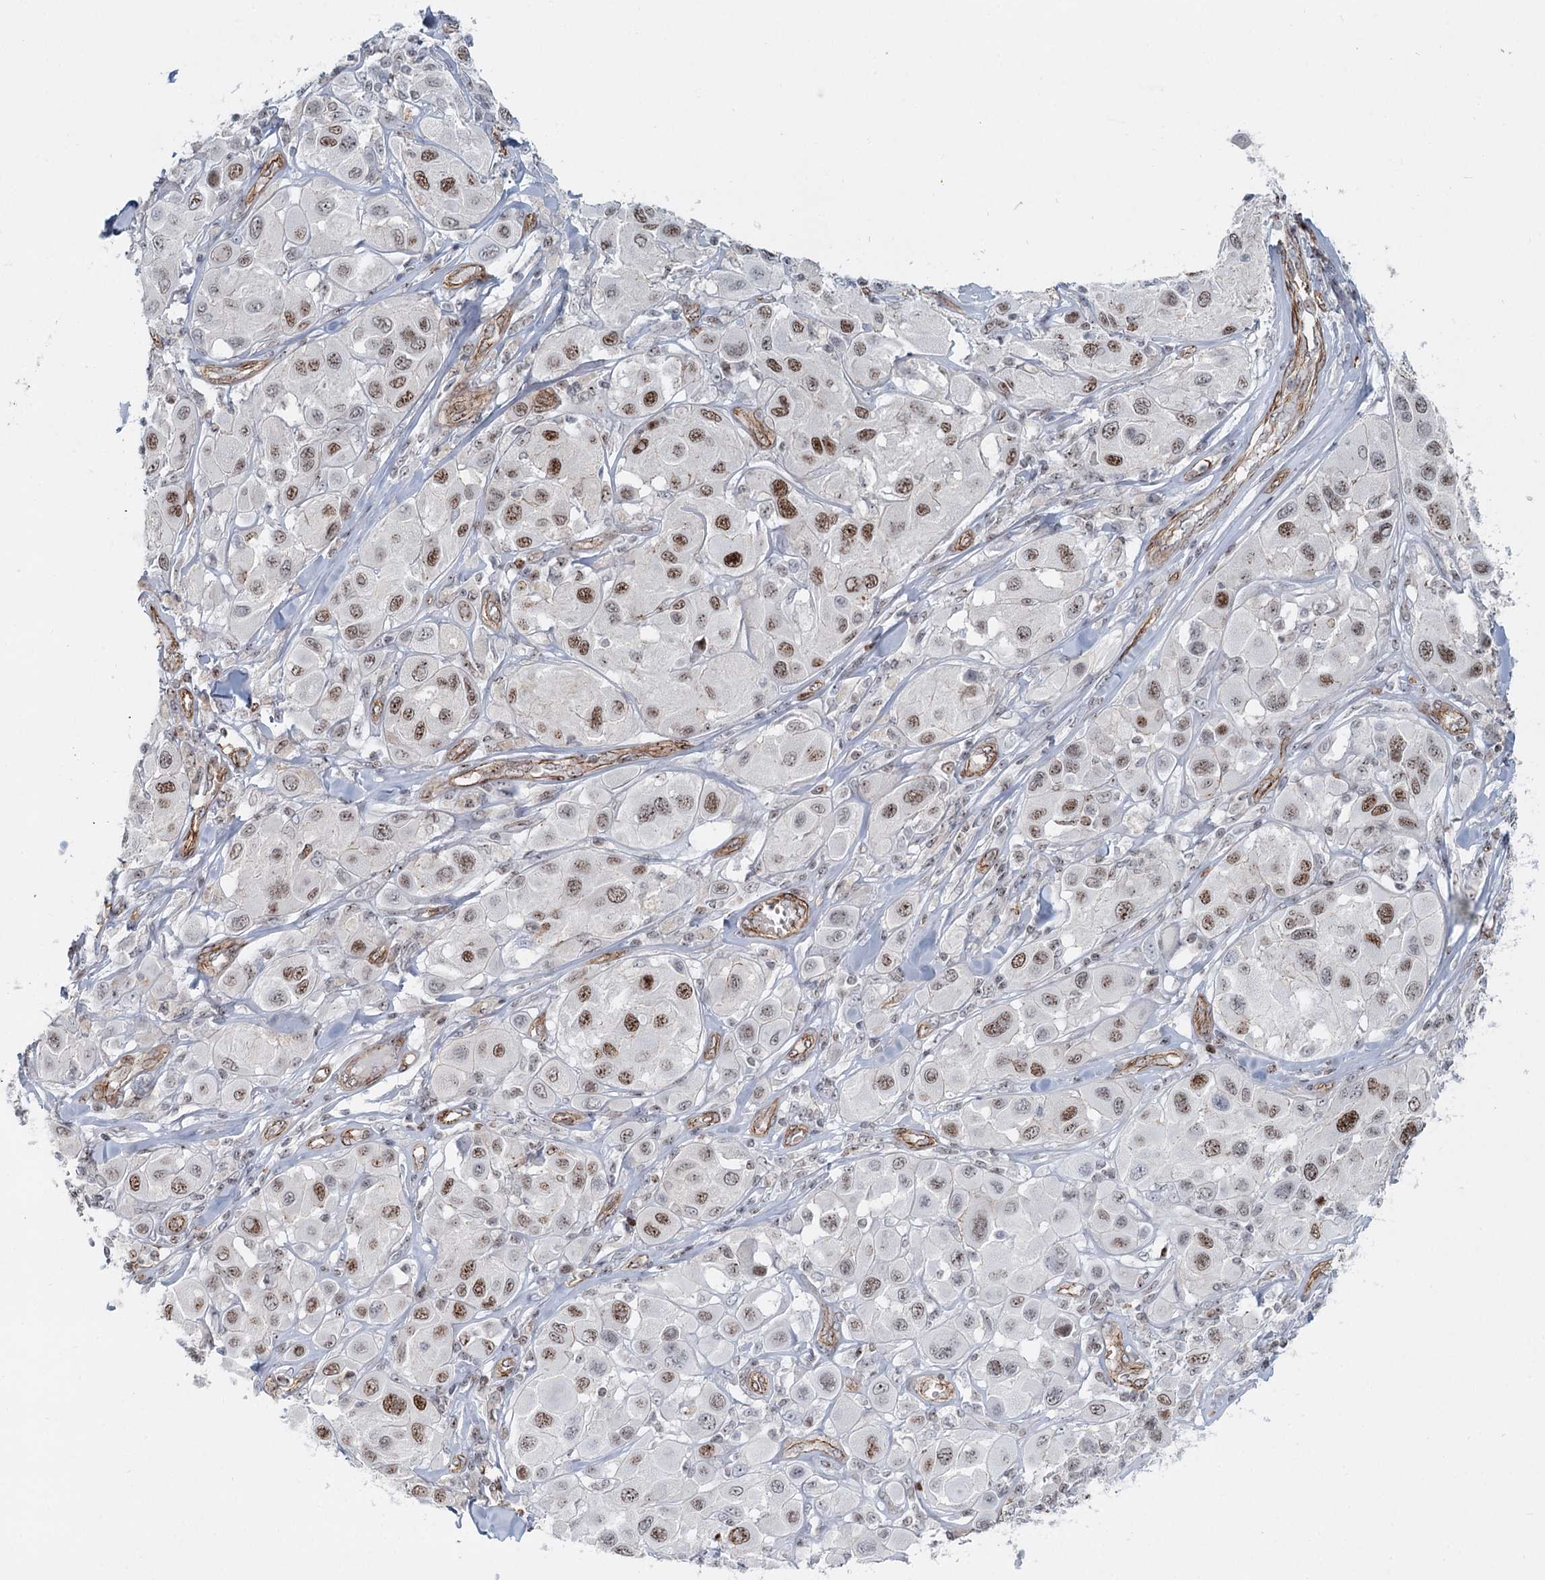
{"staining": {"intensity": "moderate", "quantity": ">75%", "location": "nuclear"}, "tissue": "melanoma", "cell_type": "Tumor cells", "image_type": "cancer", "snomed": [{"axis": "morphology", "description": "Malignant melanoma, Metastatic site"}, {"axis": "topography", "description": "Skin"}], "caption": "Immunohistochemical staining of malignant melanoma (metastatic site) demonstrates moderate nuclear protein expression in about >75% of tumor cells.", "gene": "ZFYVE28", "patient": {"sex": "male", "age": 41}}